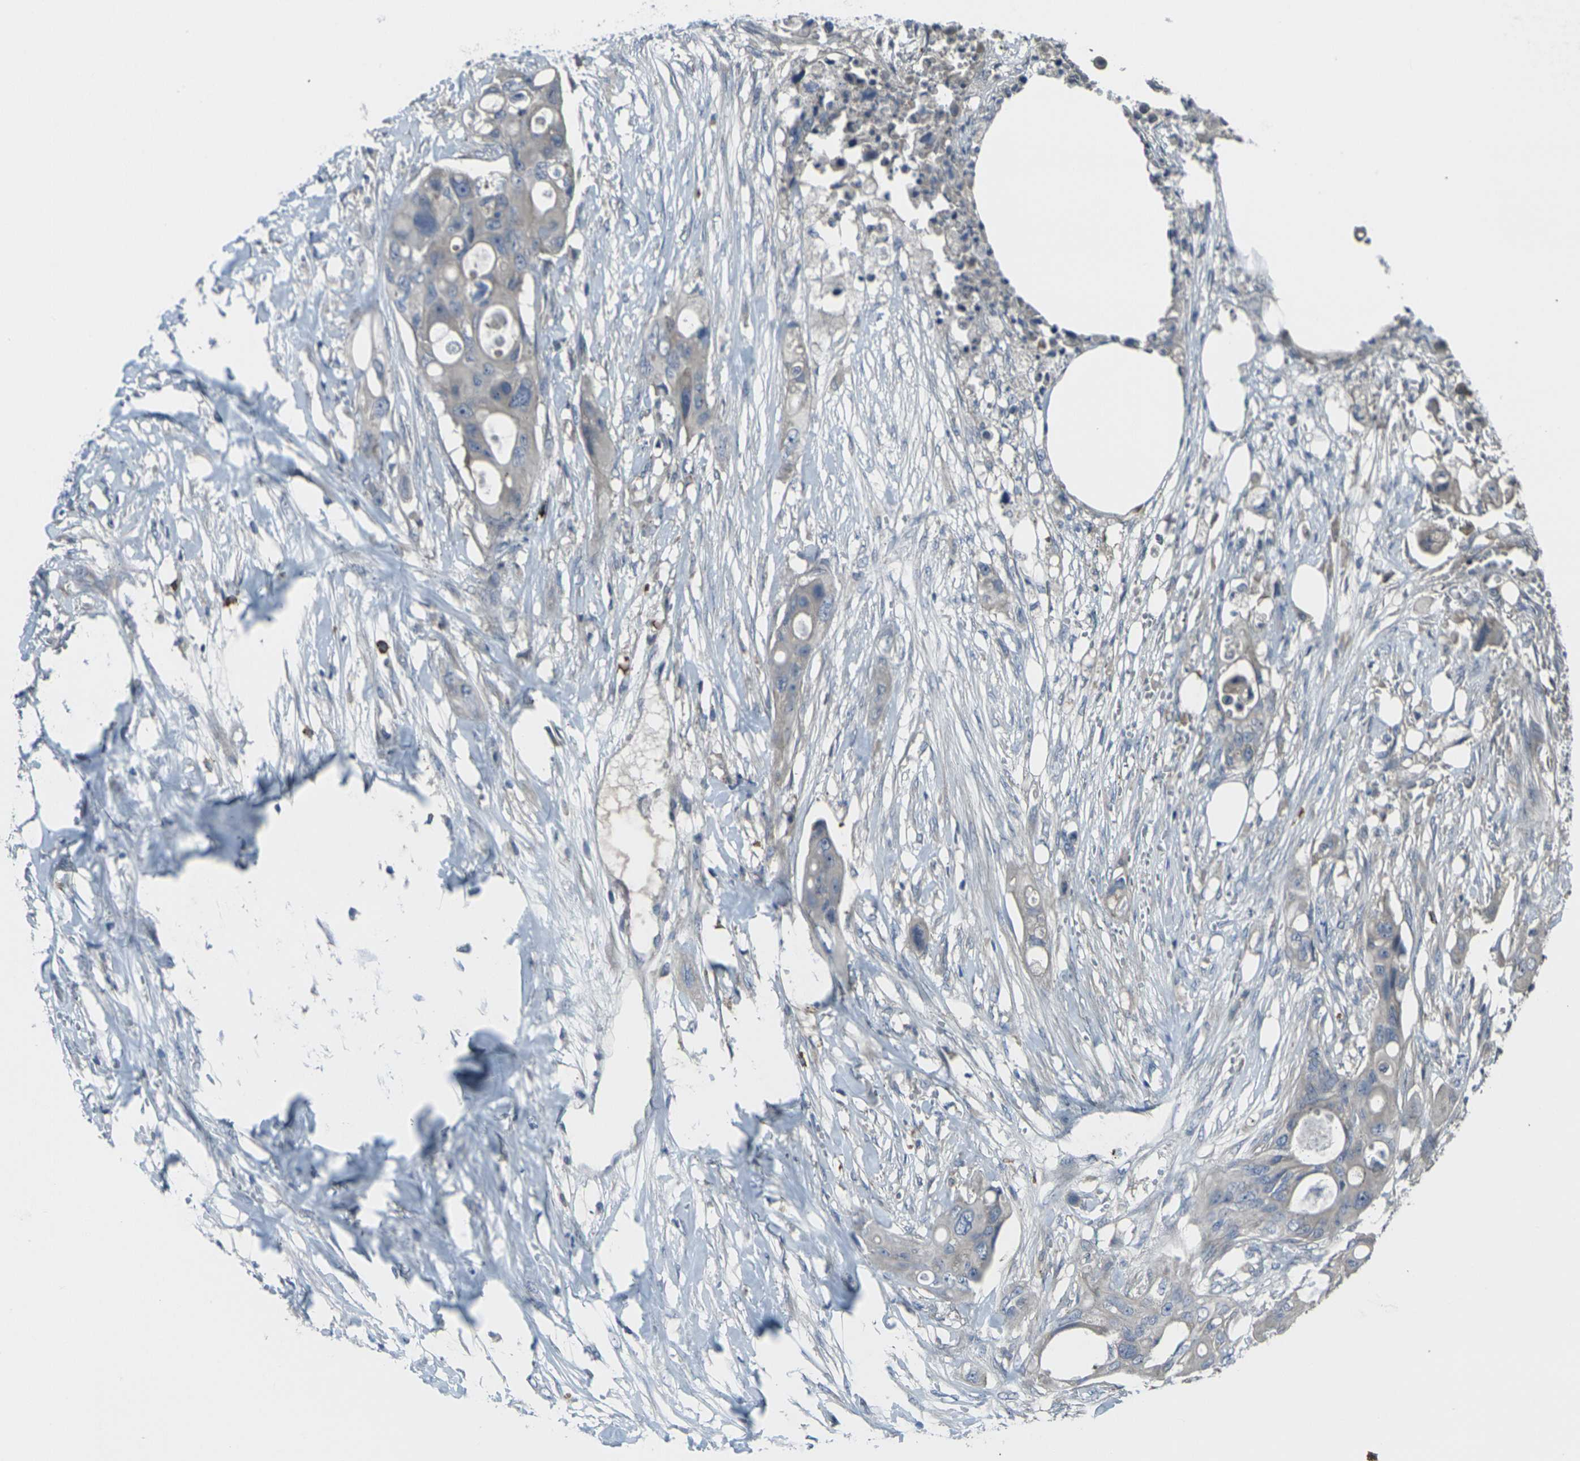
{"staining": {"intensity": "weak", "quantity": ">75%", "location": "cytoplasmic/membranous"}, "tissue": "colorectal cancer", "cell_type": "Tumor cells", "image_type": "cancer", "snomed": [{"axis": "morphology", "description": "Adenocarcinoma, NOS"}, {"axis": "topography", "description": "Colon"}], "caption": "Colorectal adenocarcinoma stained with DAB immunohistochemistry (IHC) reveals low levels of weak cytoplasmic/membranous staining in about >75% of tumor cells.", "gene": "CCR10", "patient": {"sex": "female", "age": 57}}